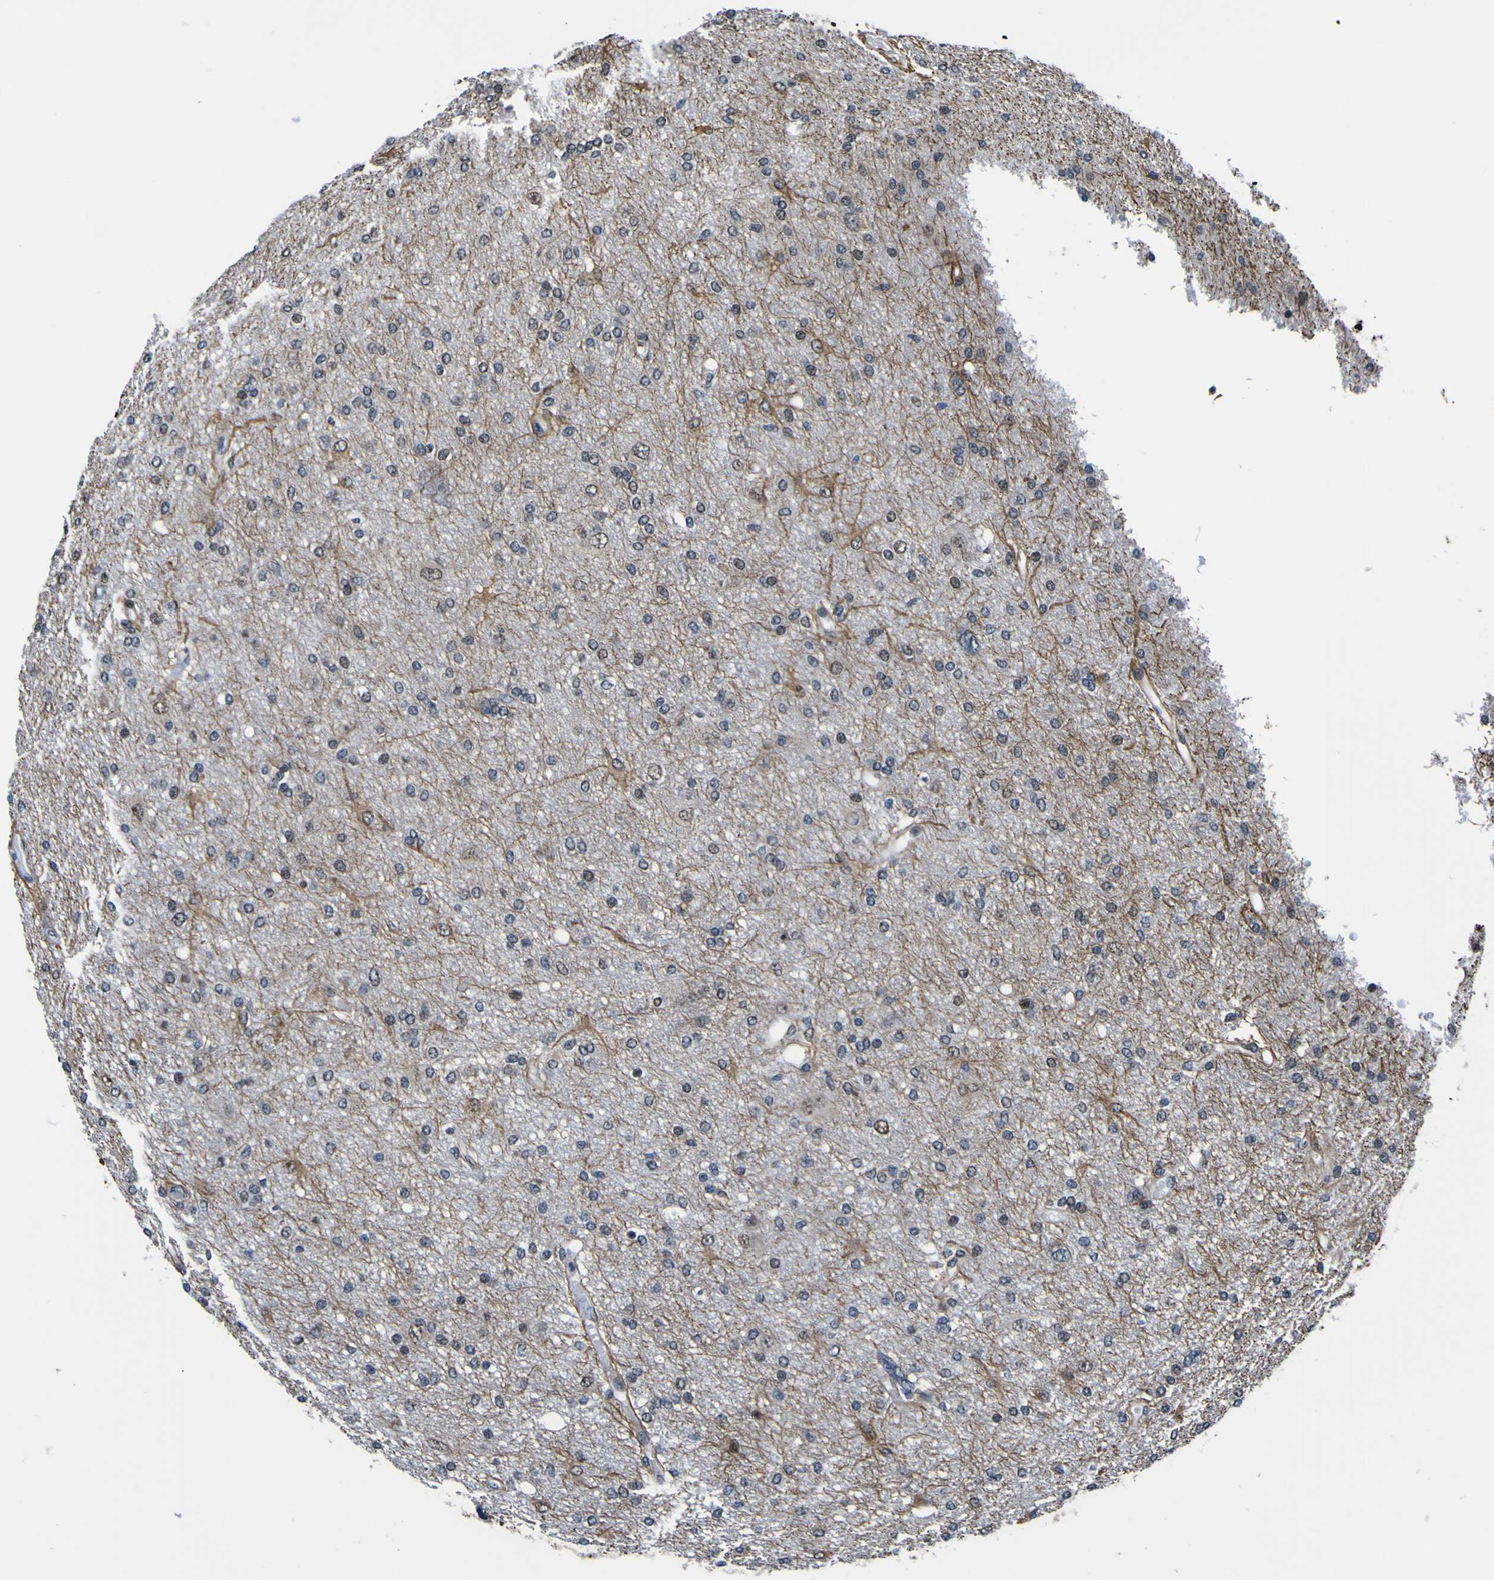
{"staining": {"intensity": "weak", "quantity": "<25%", "location": "cytoplasmic/membranous,nuclear"}, "tissue": "glioma", "cell_type": "Tumor cells", "image_type": "cancer", "snomed": [{"axis": "morphology", "description": "Glioma, malignant, High grade"}, {"axis": "topography", "description": "Brain"}], "caption": "Immunohistochemical staining of human glioma demonstrates no significant positivity in tumor cells.", "gene": "POSTN", "patient": {"sex": "female", "age": 59}}